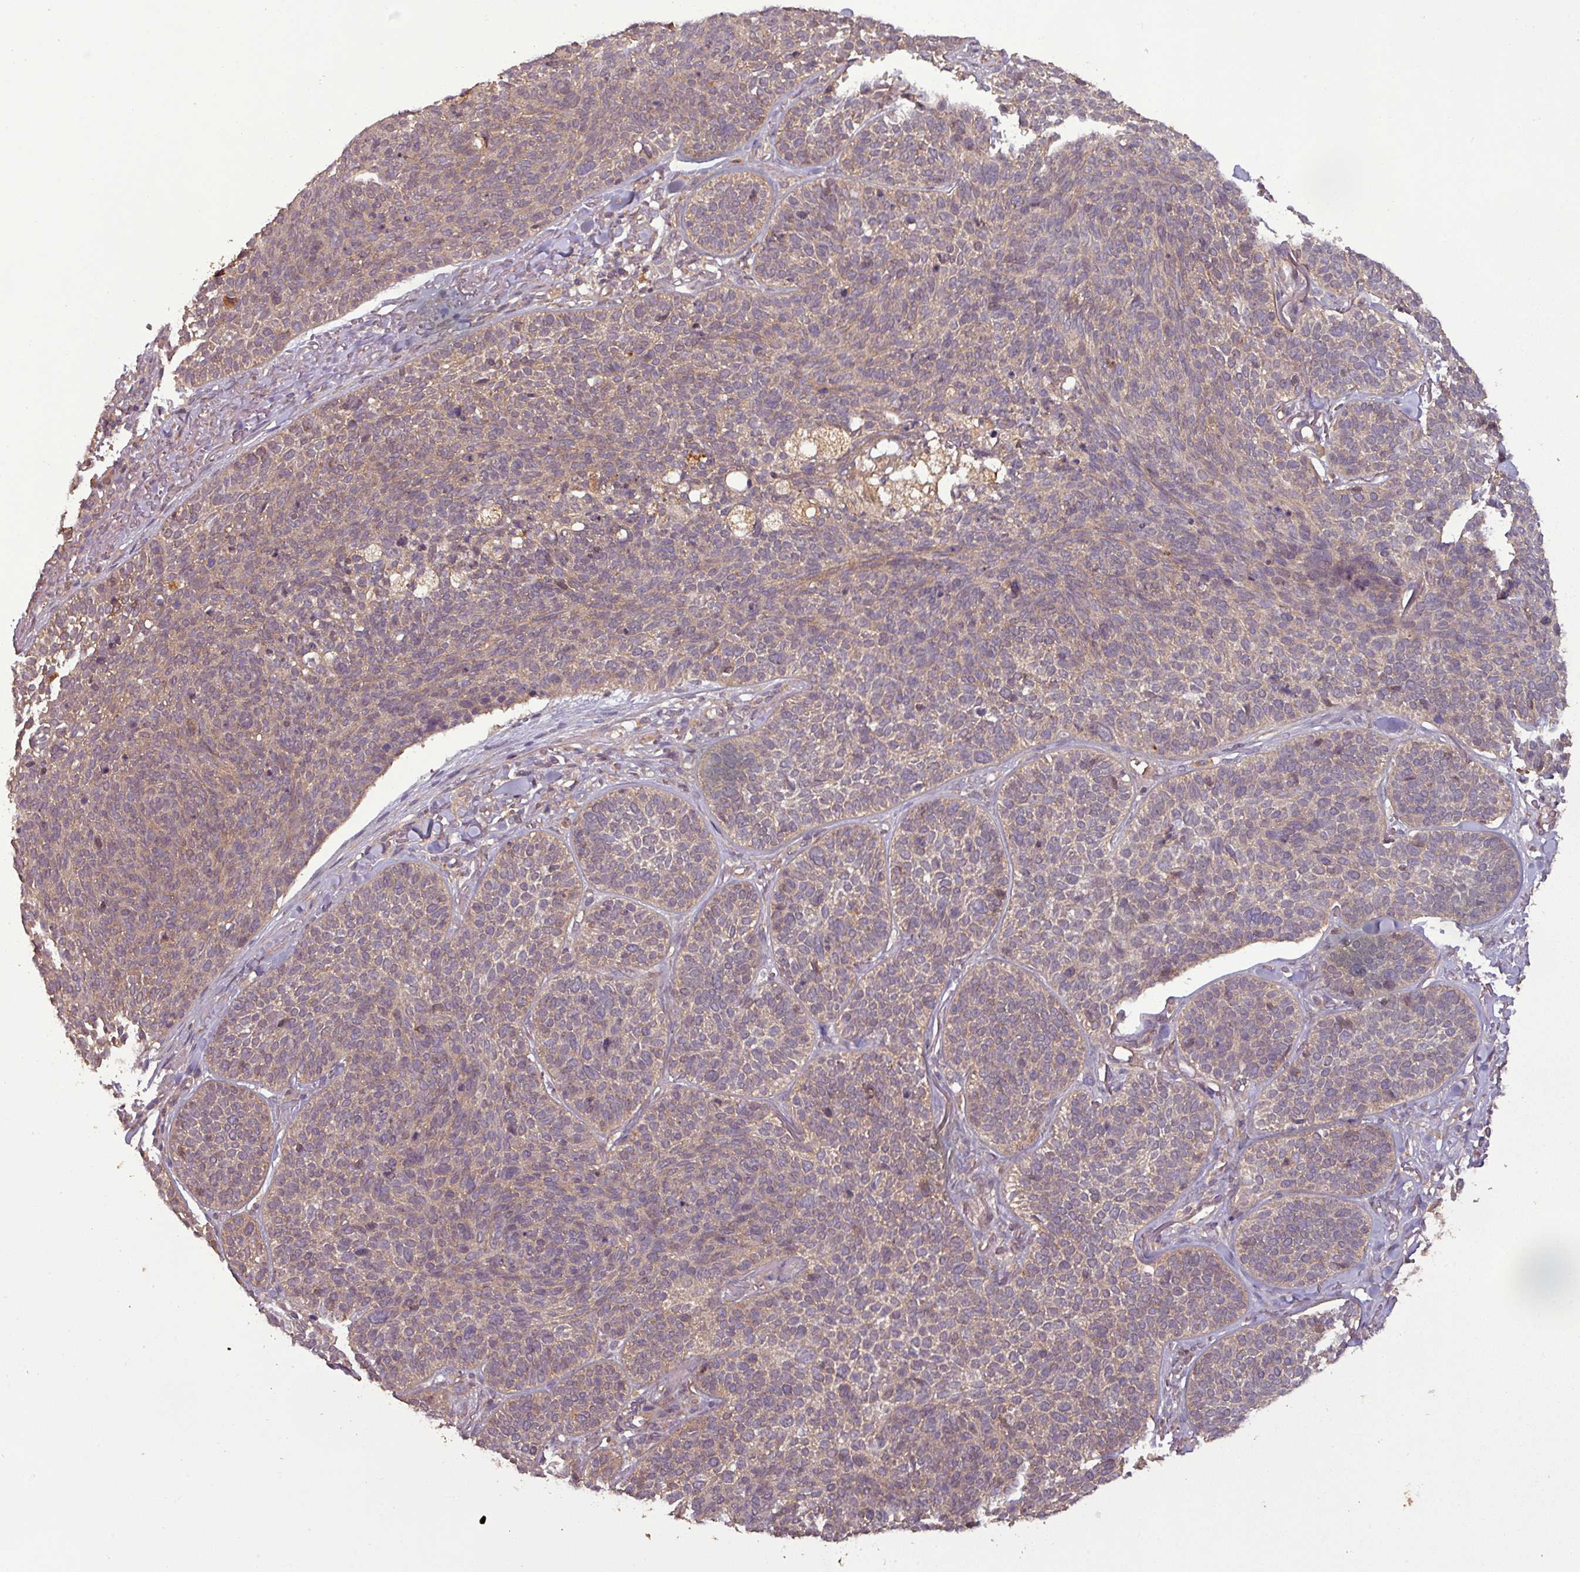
{"staining": {"intensity": "weak", "quantity": ">75%", "location": "cytoplasmic/membranous"}, "tissue": "skin cancer", "cell_type": "Tumor cells", "image_type": "cancer", "snomed": [{"axis": "morphology", "description": "Basal cell carcinoma"}, {"axis": "topography", "description": "Skin"}], "caption": "A high-resolution photomicrograph shows immunohistochemistry (IHC) staining of skin basal cell carcinoma, which demonstrates weak cytoplasmic/membranous expression in approximately >75% of tumor cells.", "gene": "NT5C3A", "patient": {"sex": "male", "age": 85}}